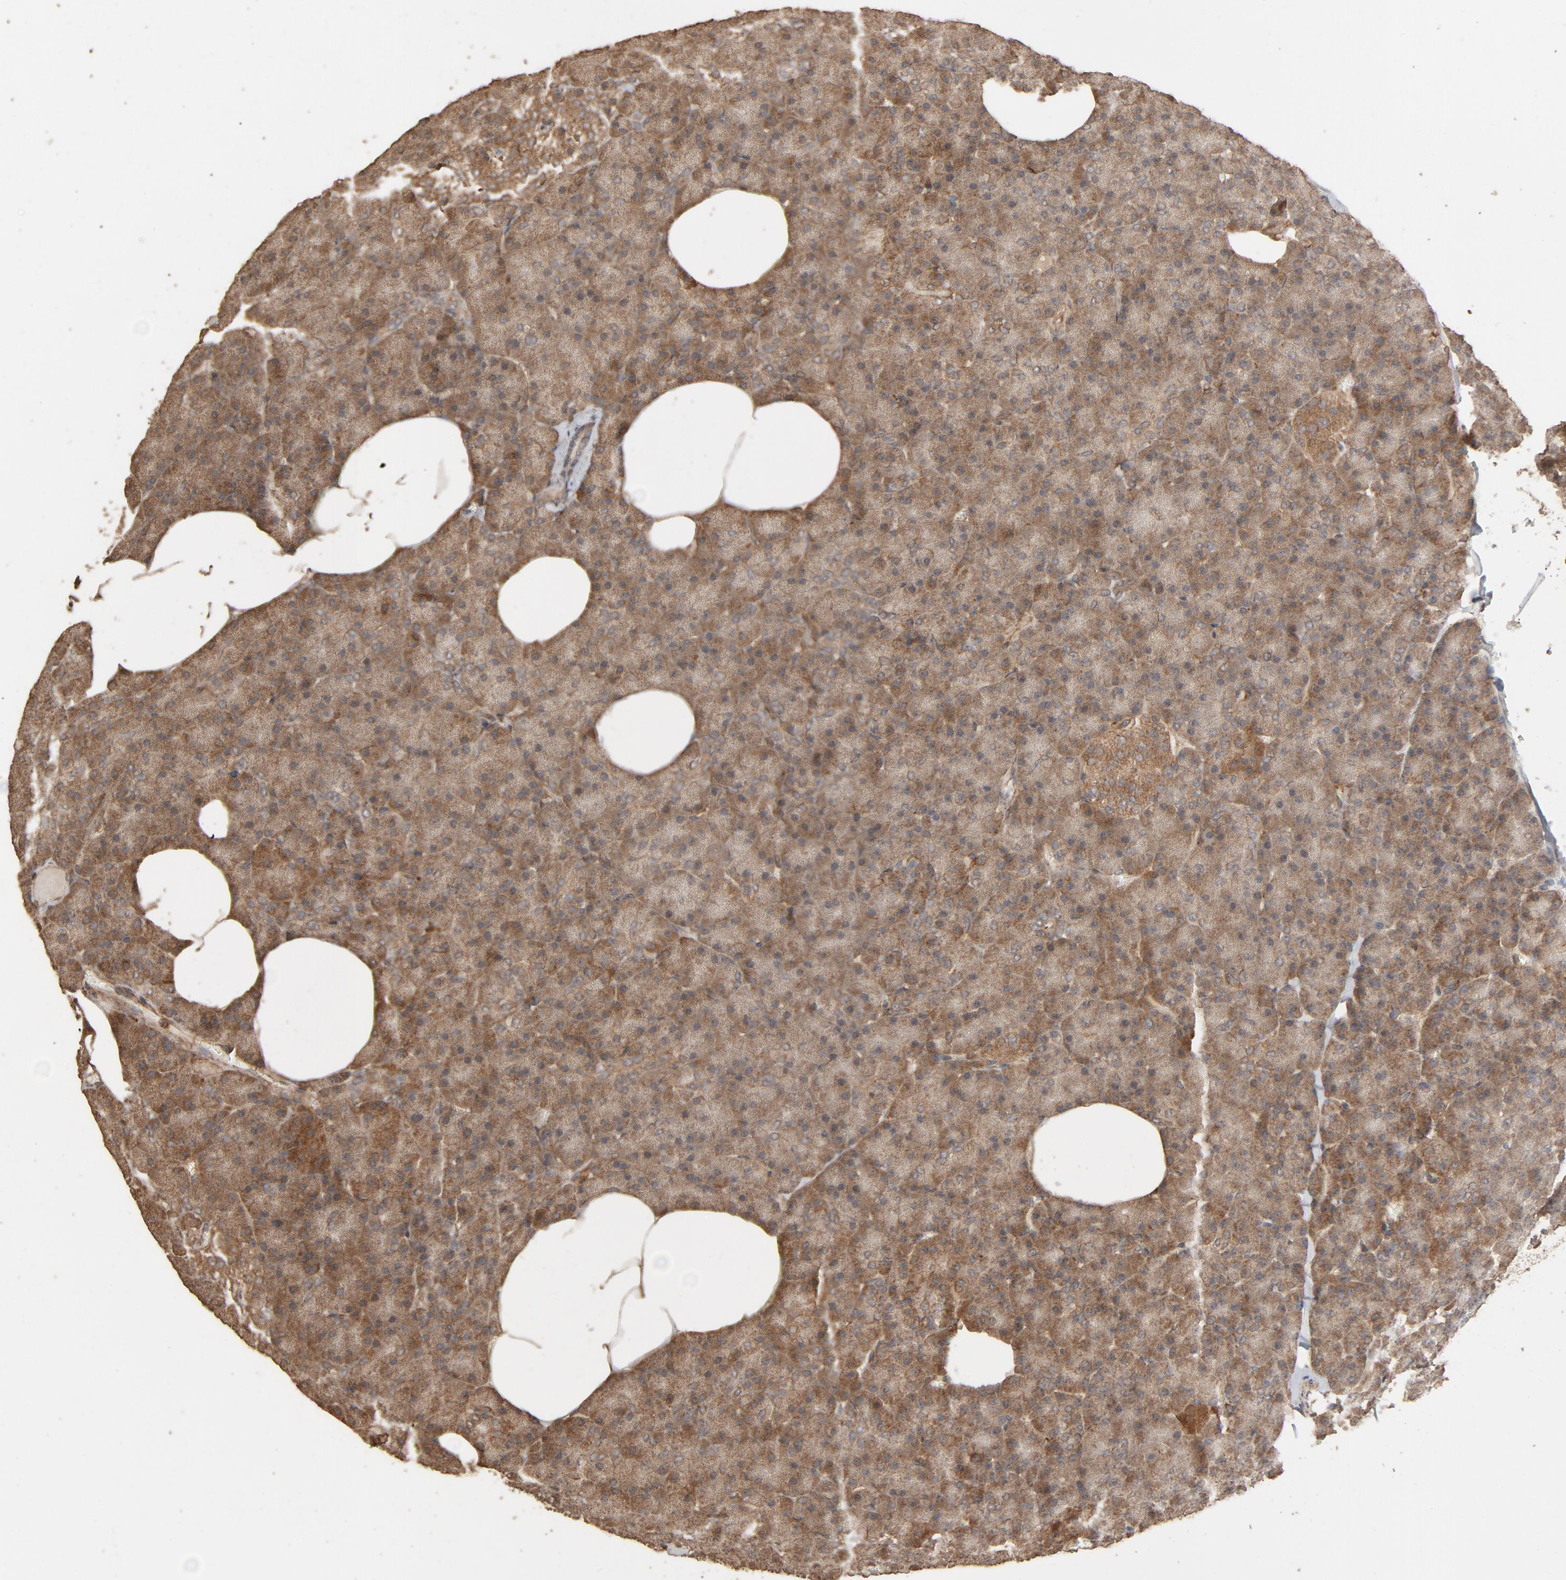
{"staining": {"intensity": "moderate", "quantity": "25%-75%", "location": "cytoplasmic/membranous"}, "tissue": "pancreas", "cell_type": "Exocrine glandular cells", "image_type": "normal", "snomed": [{"axis": "morphology", "description": "Normal tissue, NOS"}, {"axis": "topography", "description": "Pancreas"}], "caption": "Unremarkable pancreas was stained to show a protein in brown. There is medium levels of moderate cytoplasmic/membranous positivity in about 25%-75% of exocrine glandular cells.", "gene": "RPS6KA6", "patient": {"sex": "female", "age": 35}}